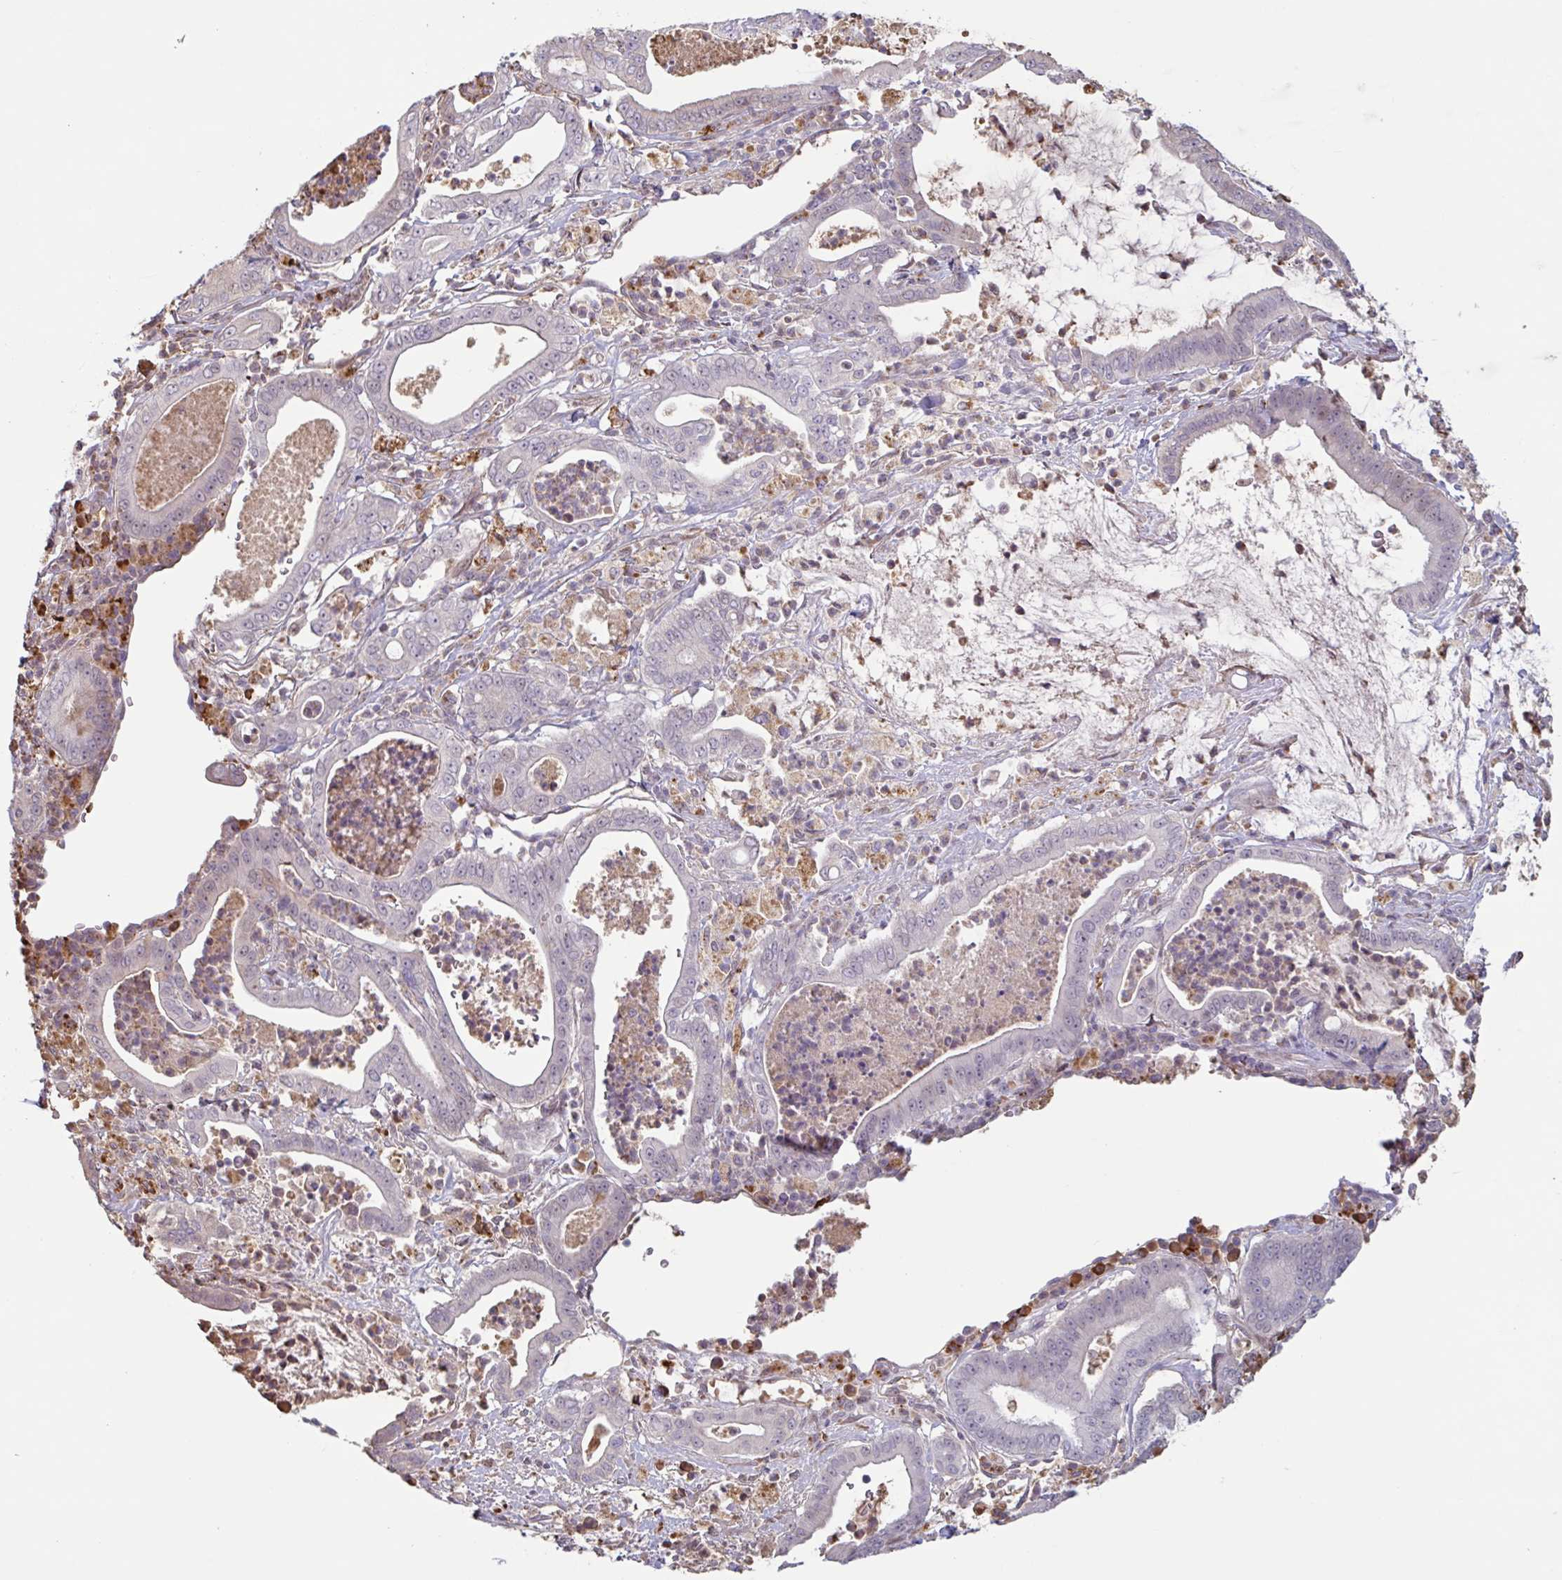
{"staining": {"intensity": "negative", "quantity": "none", "location": "none"}, "tissue": "pancreatic cancer", "cell_type": "Tumor cells", "image_type": "cancer", "snomed": [{"axis": "morphology", "description": "Adenocarcinoma, NOS"}, {"axis": "topography", "description": "Pancreas"}], "caption": "Tumor cells show no significant protein expression in pancreatic adenocarcinoma. (Brightfield microscopy of DAB immunohistochemistry (IHC) at high magnification).", "gene": "TAF1D", "patient": {"sex": "male", "age": 71}}